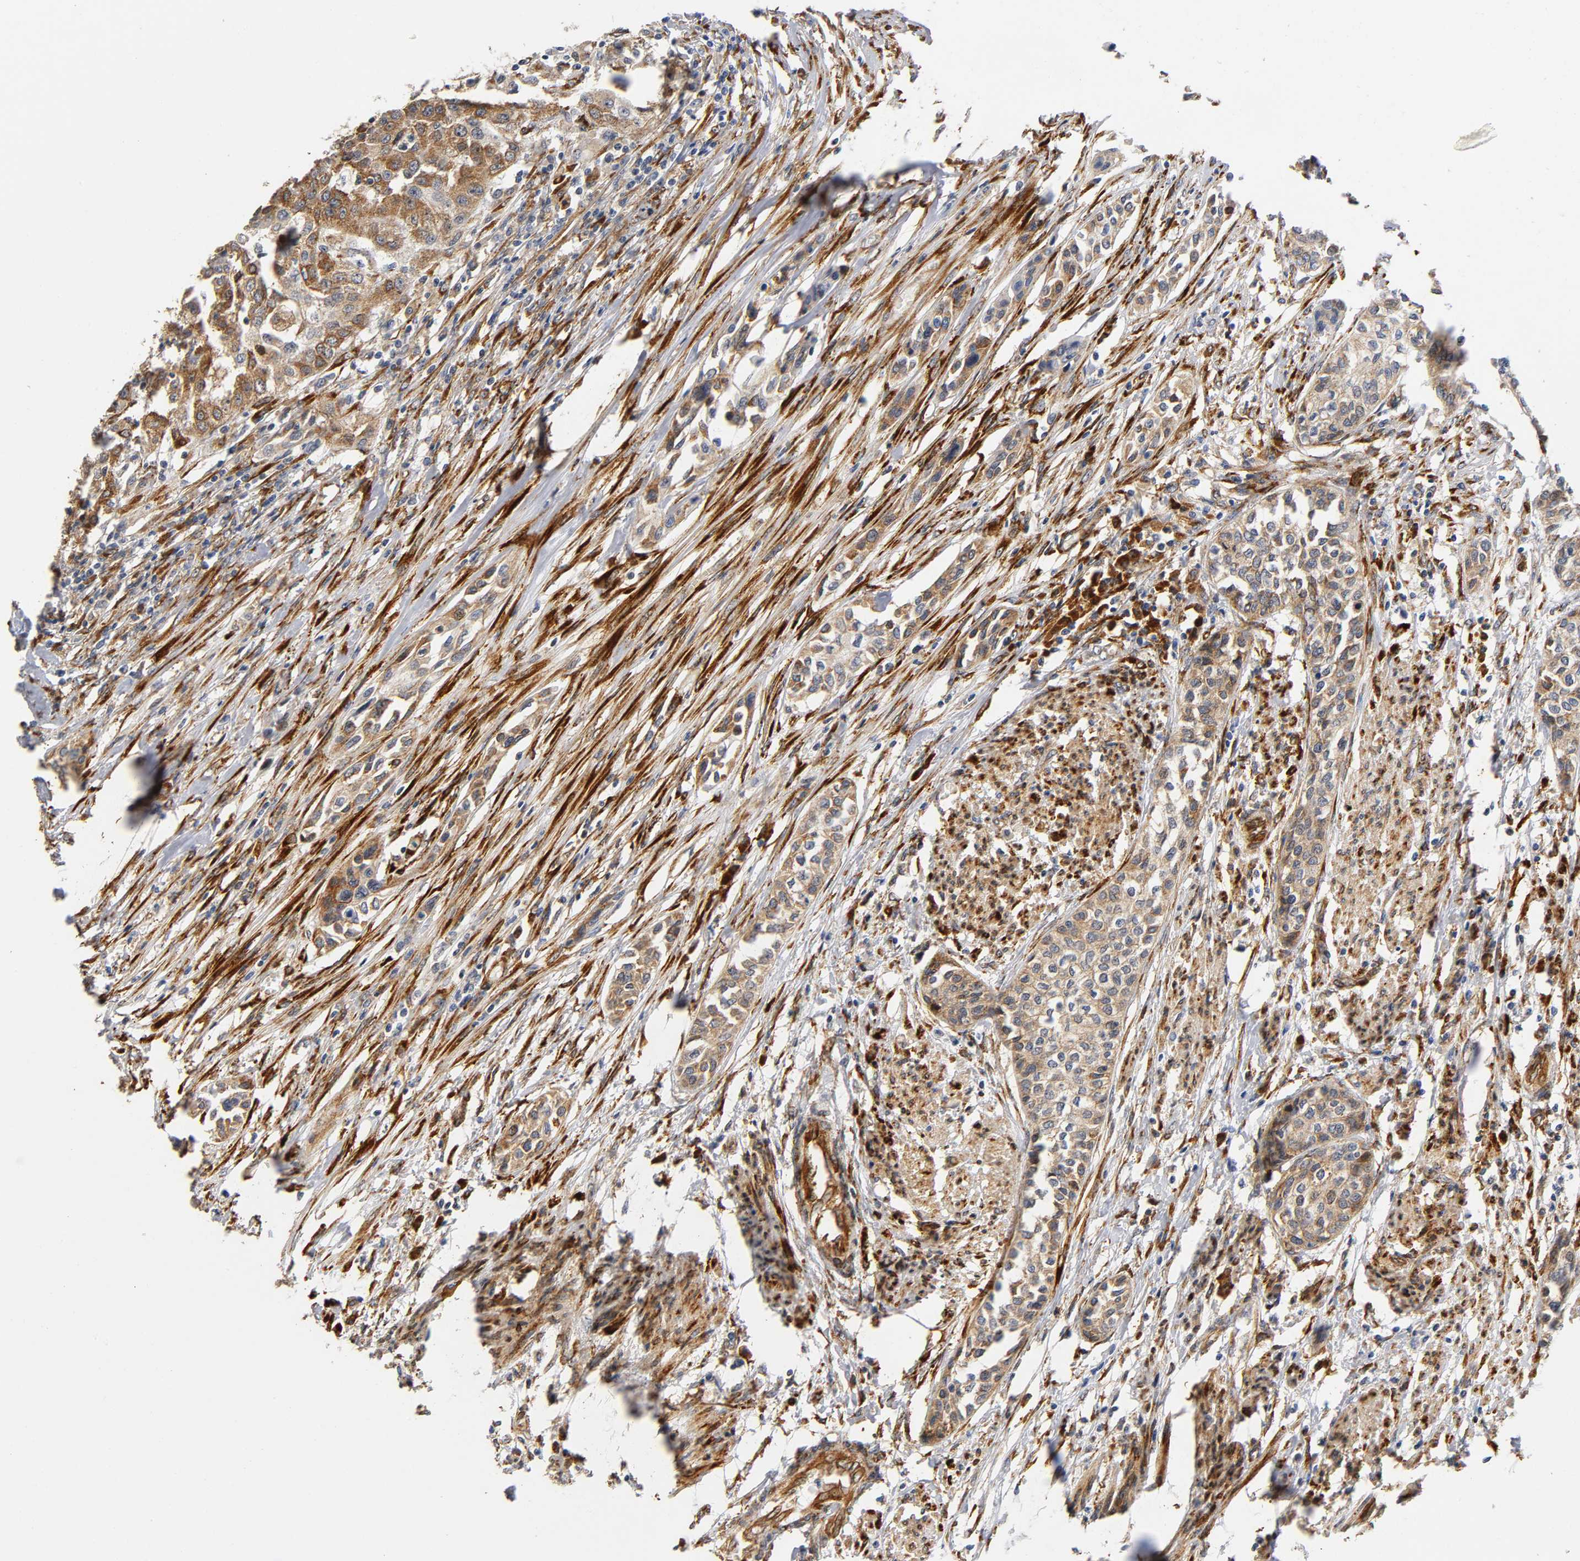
{"staining": {"intensity": "moderate", "quantity": ">75%", "location": "cytoplasmic/membranous"}, "tissue": "urothelial cancer", "cell_type": "Tumor cells", "image_type": "cancer", "snomed": [{"axis": "morphology", "description": "Urothelial carcinoma, High grade"}, {"axis": "topography", "description": "Urinary bladder"}], "caption": "Urothelial carcinoma (high-grade) stained for a protein (brown) displays moderate cytoplasmic/membranous positive positivity in approximately >75% of tumor cells.", "gene": "SOS2", "patient": {"sex": "male", "age": 74}}